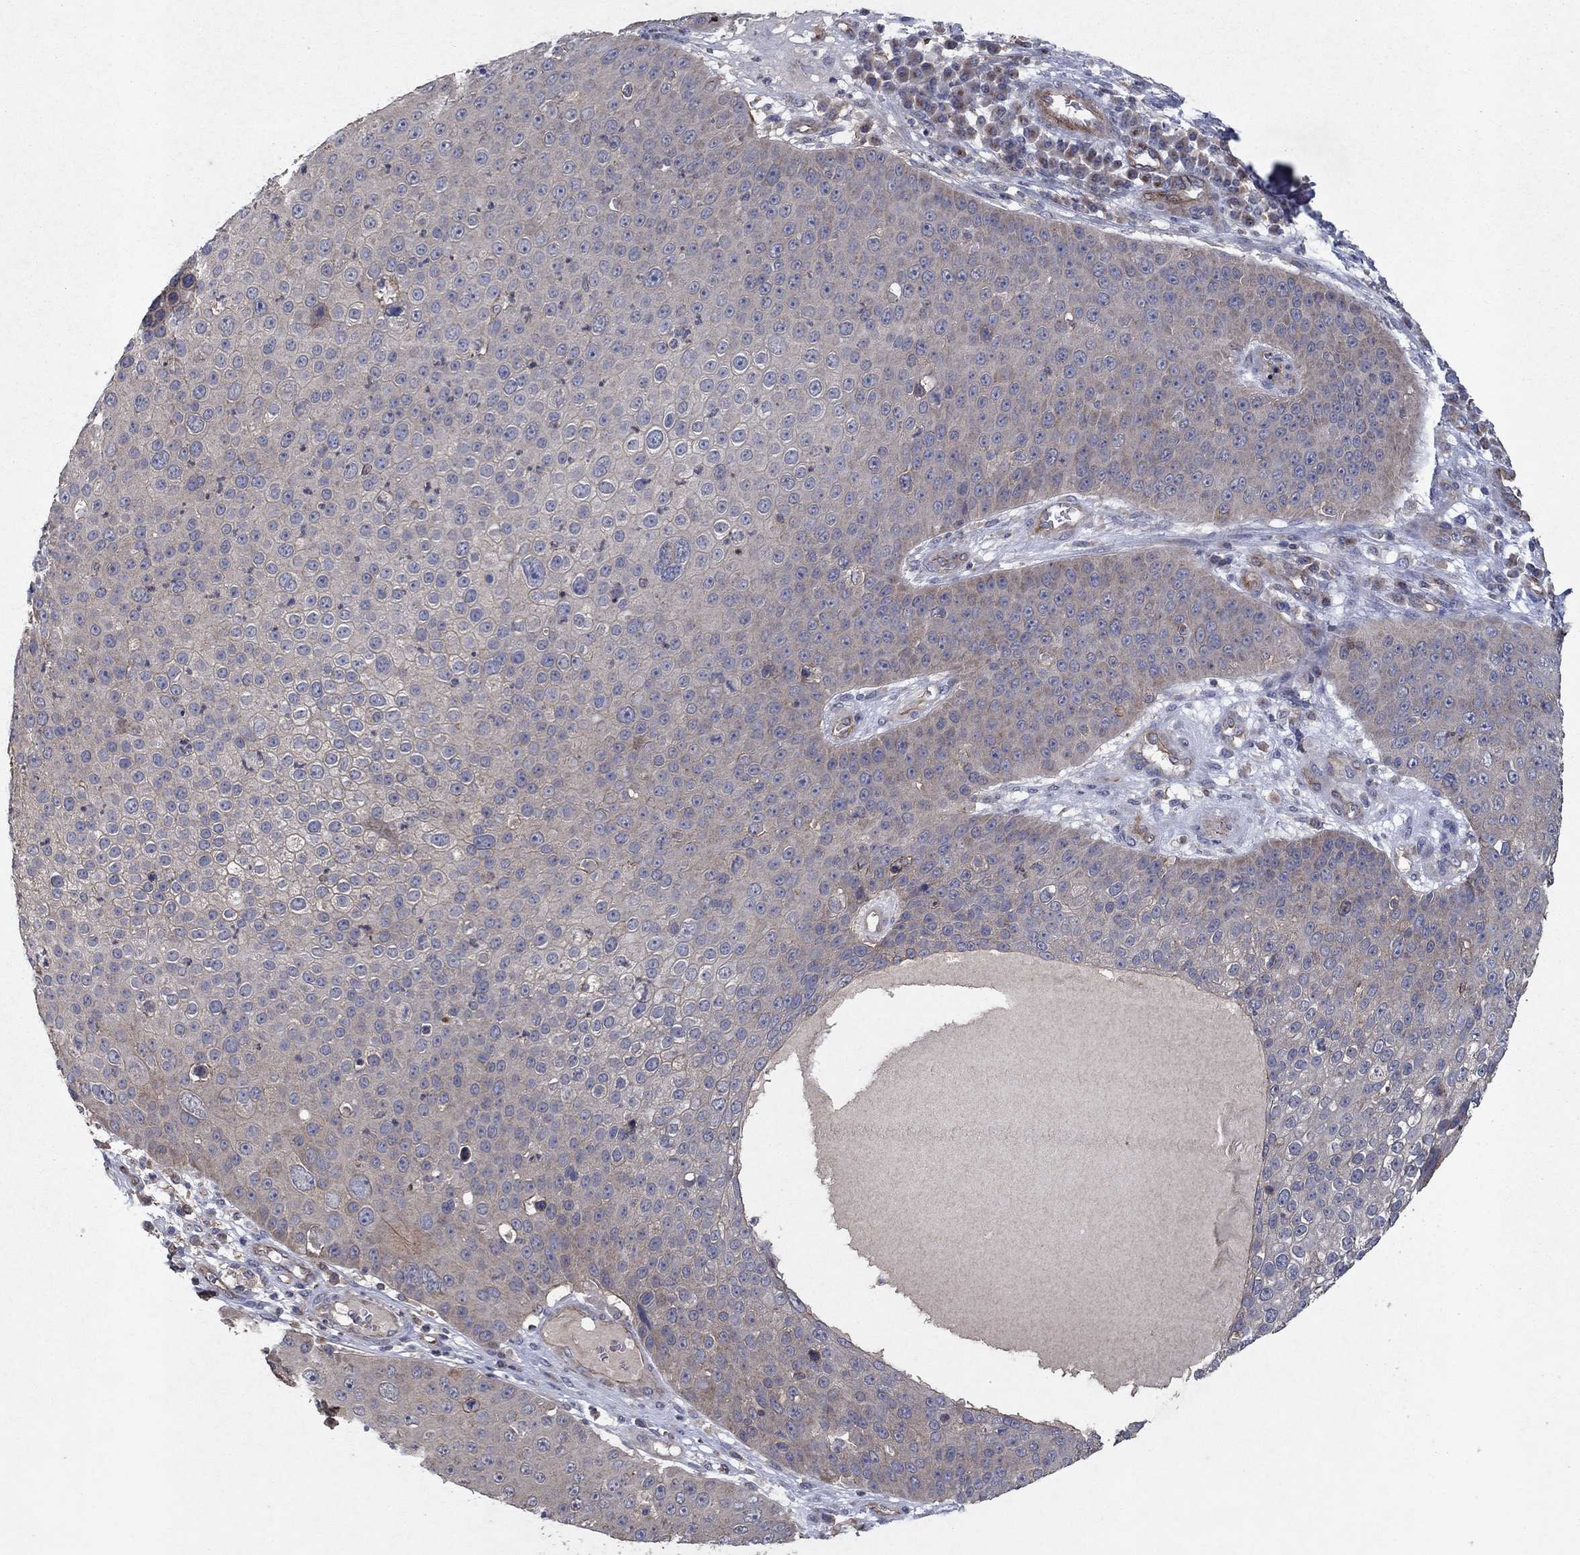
{"staining": {"intensity": "weak", "quantity": "<25%", "location": "cytoplasmic/membranous"}, "tissue": "skin cancer", "cell_type": "Tumor cells", "image_type": "cancer", "snomed": [{"axis": "morphology", "description": "Squamous cell carcinoma, NOS"}, {"axis": "topography", "description": "Skin"}], "caption": "Histopathology image shows no significant protein staining in tumor cells of skin squamous cell carcinoma.", "gene": "FRG1", "patient": {"sex": "male", "age": 71}}